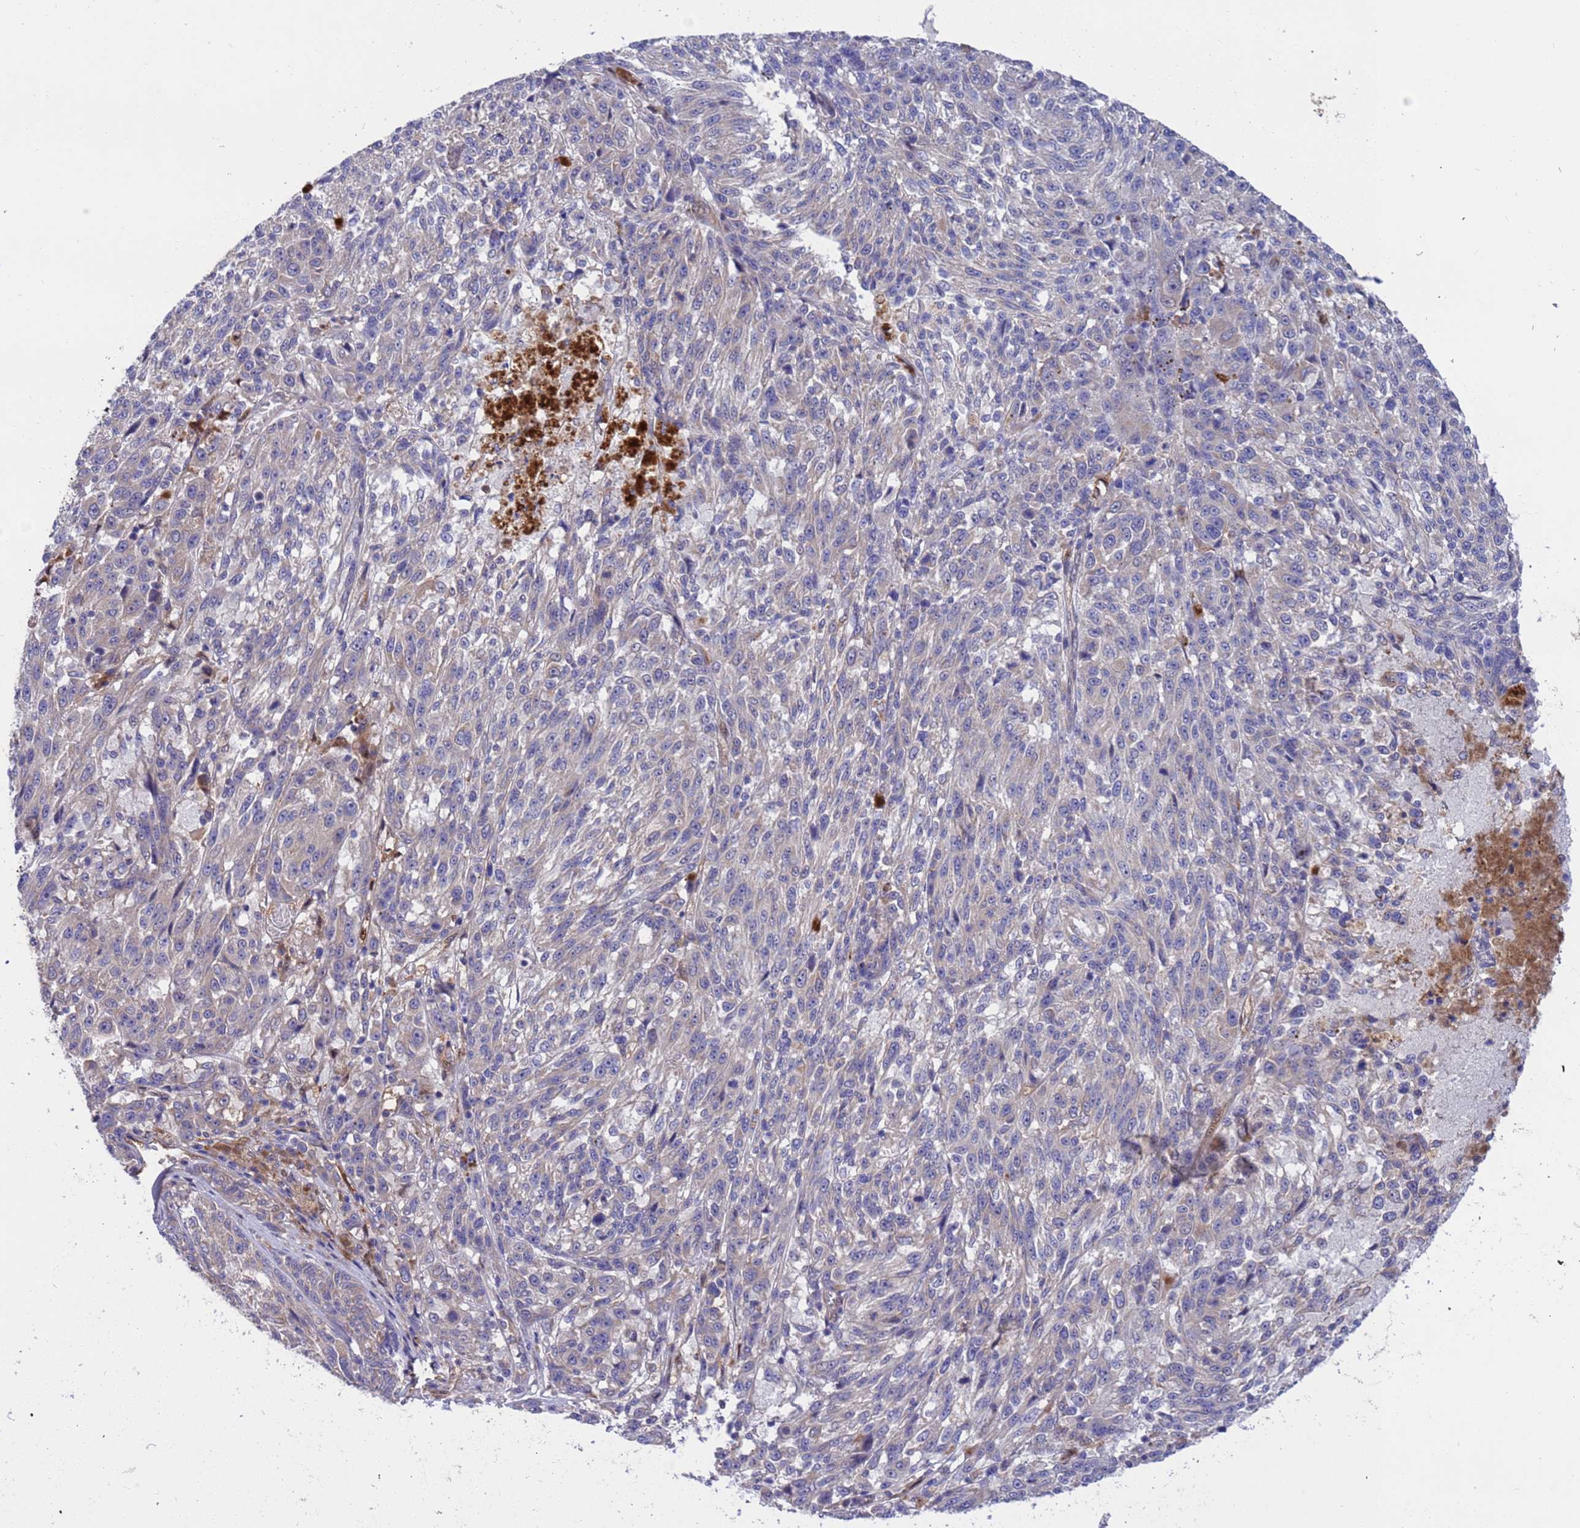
{"staining": {"intensity": "negative", "quantity": "none", "location": "none"}, "tissue": "melanoma", "cell_type": "Tumor cells", "image_type": "cancer", "snomed": [{"axis": "morphology", "description": "Malignant melanoma, NOS"}, {"axis": "topography", "description": "Skin"}], "caption": "Tumor cells show no significant expression in malignant melanoma.", "gene": "FOXRED1", "patient": {"sex": "male", "age": 53}}